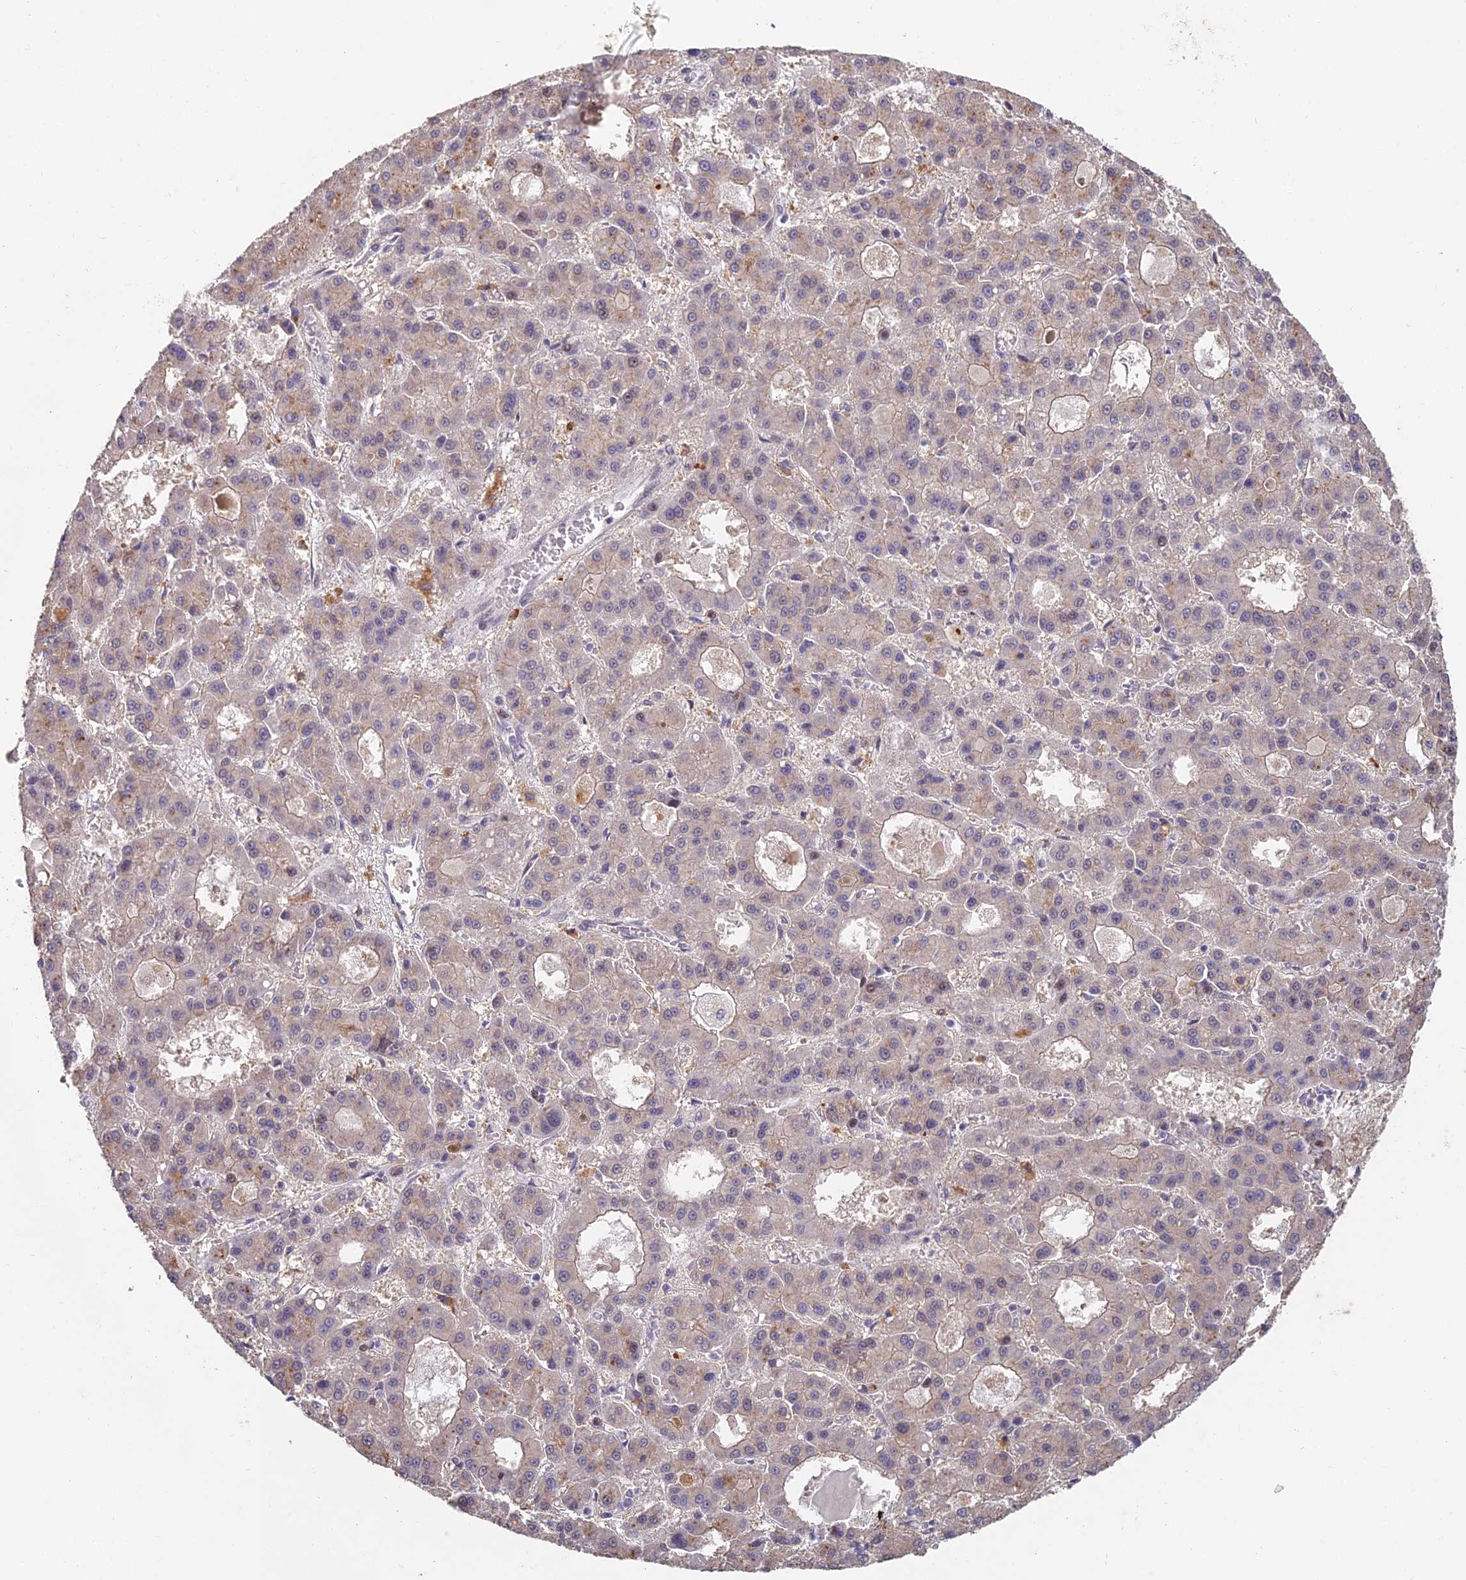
{"staining": {"intensity": "weak", "quantity": "25%-75%", "location": "cytoplasmic/membranous"}, "tissue": "liver cancer", "cell_type": "Tumor cells", "image_type": "cancer", "snomed": [{"axis": "morphology", "description": "Carcinoma, Hepatocellular, NOS"}, {"axis": "topography", "description": "Liver"}], "caption": "DAB immunohistochemical staining of human liver cancer (hepatocellular carcinoma) shows weak cytoplasmic/membranous protein expression in approximately 25%-75% of tumor cells.", "gene": "ABHD17A", "patient": {"sex": "male", "age": 70}}